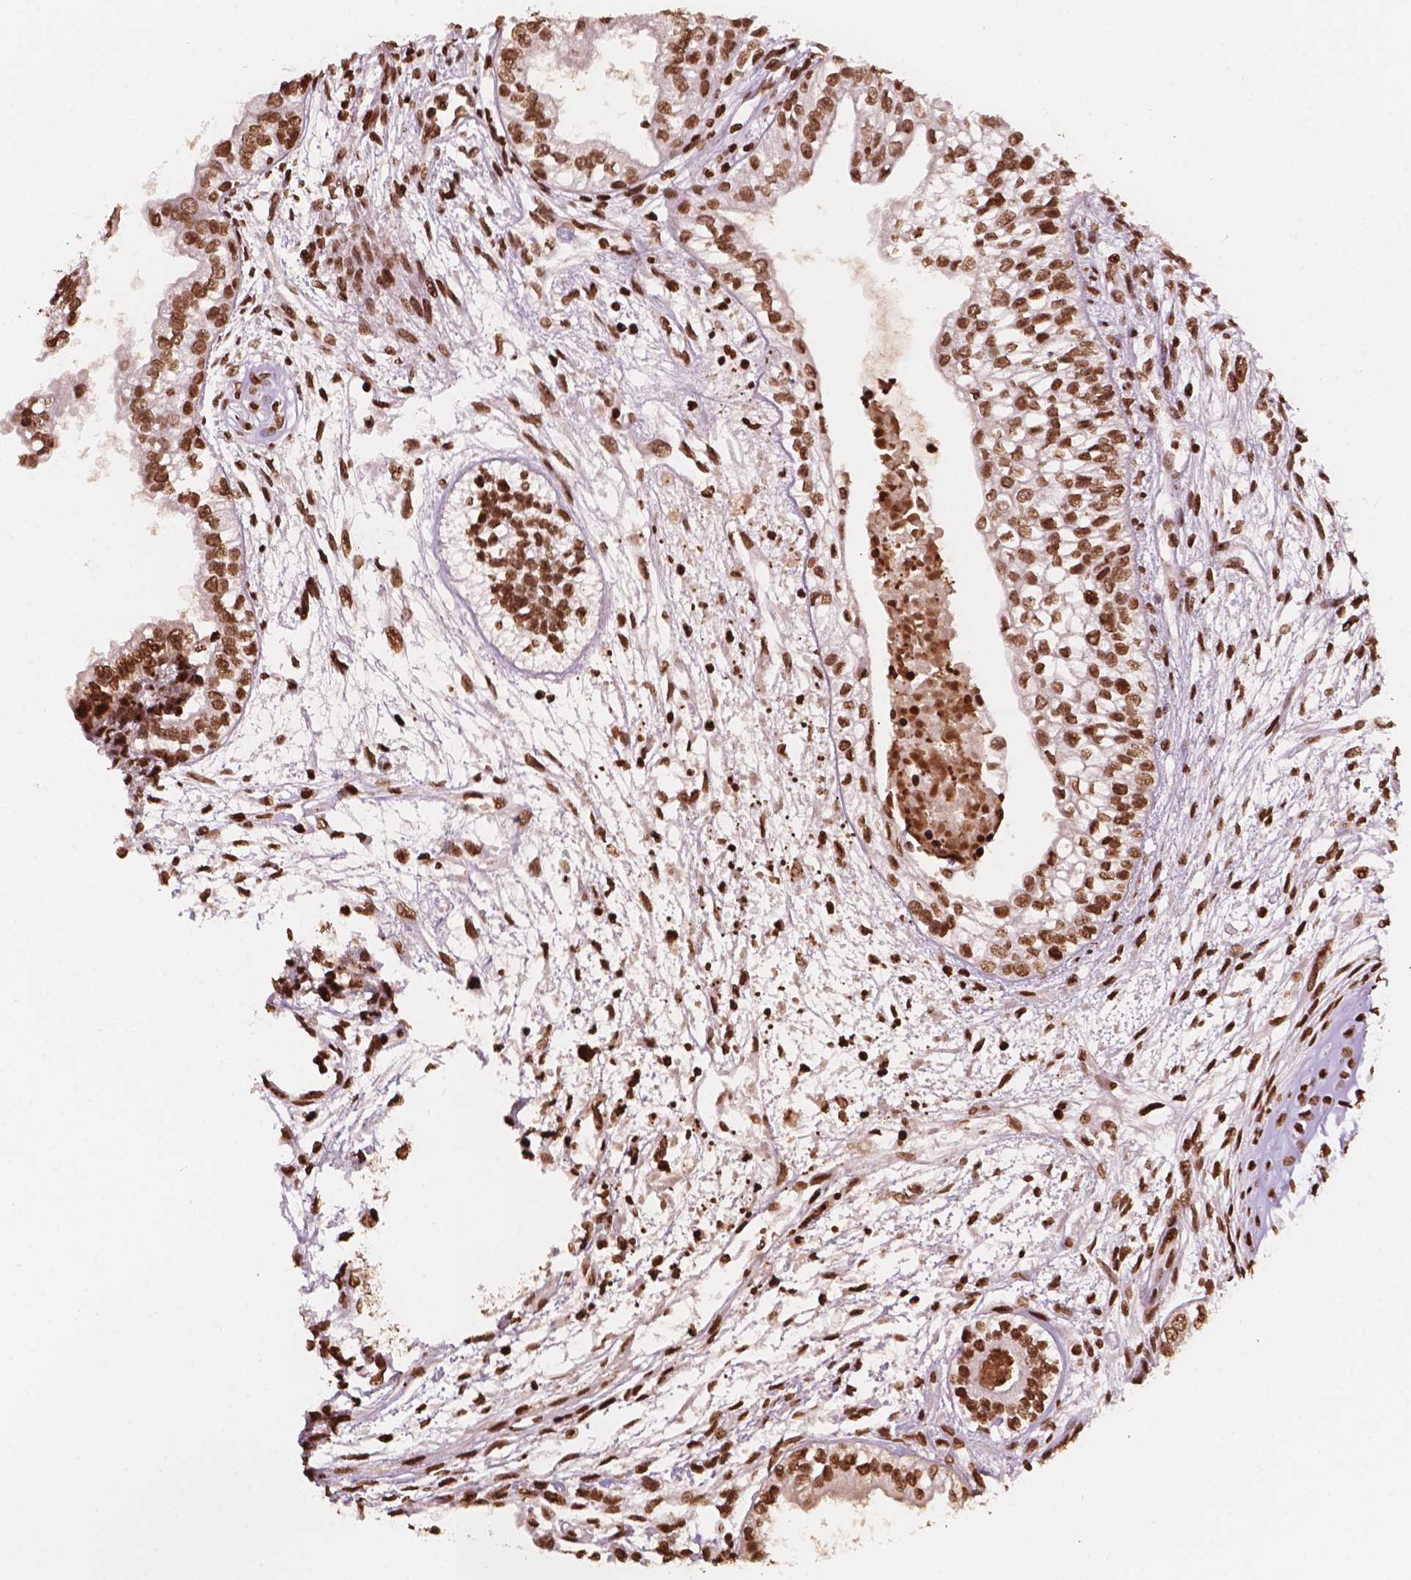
{"staining": {"intensity": "moderate", "quantity": ">75%", "location": "nuclear"}, "tissue": "testis cancer", "cell_type": "Tumor cells", "image_type": "cancer", "snomed": [{"axis": "morphology", "description": "Carcinoma, Embryonal, NOS"}, {"axis": "topography", "description": "Testis"}], "caption": "This is an image of immunohistochemistry (IHC) staining of testis cancer (embryonal carcinoma), which shows moderate expression in the nuclear of tumor cells.", "gene": "H3C7", "patient": {"sex": "male", "age": 37}}